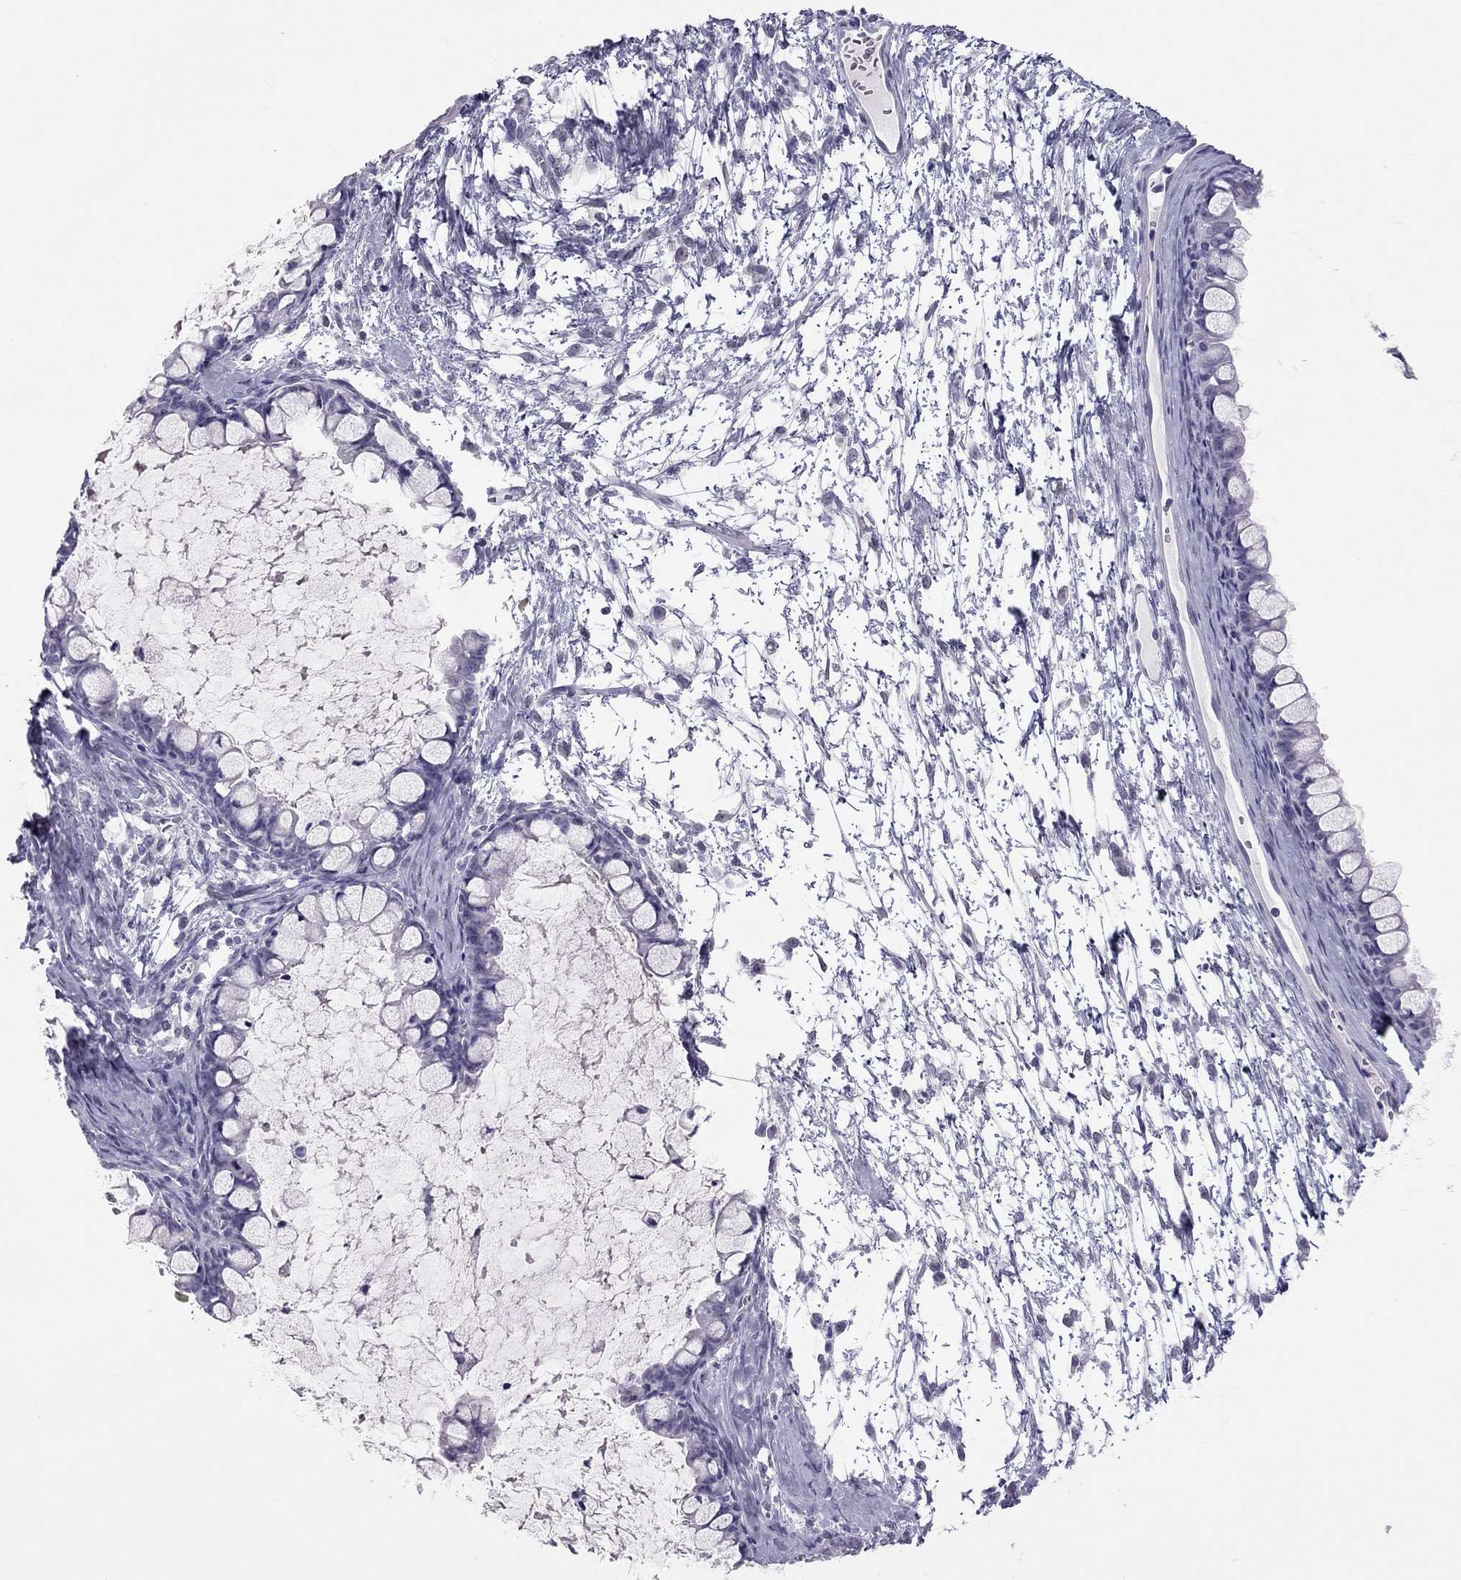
{"staining": {"intensity": "negative", "quantity": "none", "location": "none"}, "tissue": "ovarian cancer", "cell_type": "Tumor cells", "image_type": "cancer", "snomed": [{"axis": "morphology", "description": "Cystadenocarcinoma, mucinous, NOS"}, {"axis": "topography", "description": "Ovary"}], "caption": "A high-resolution image shows immunohistochemistry (IHC) staining of mucinous cystadenocarcinoma (ovarian), which reveals no significant positivity in tumor cells.", "gene": "PHOX2A", "patient": {"sex": "female", "age": 63}}